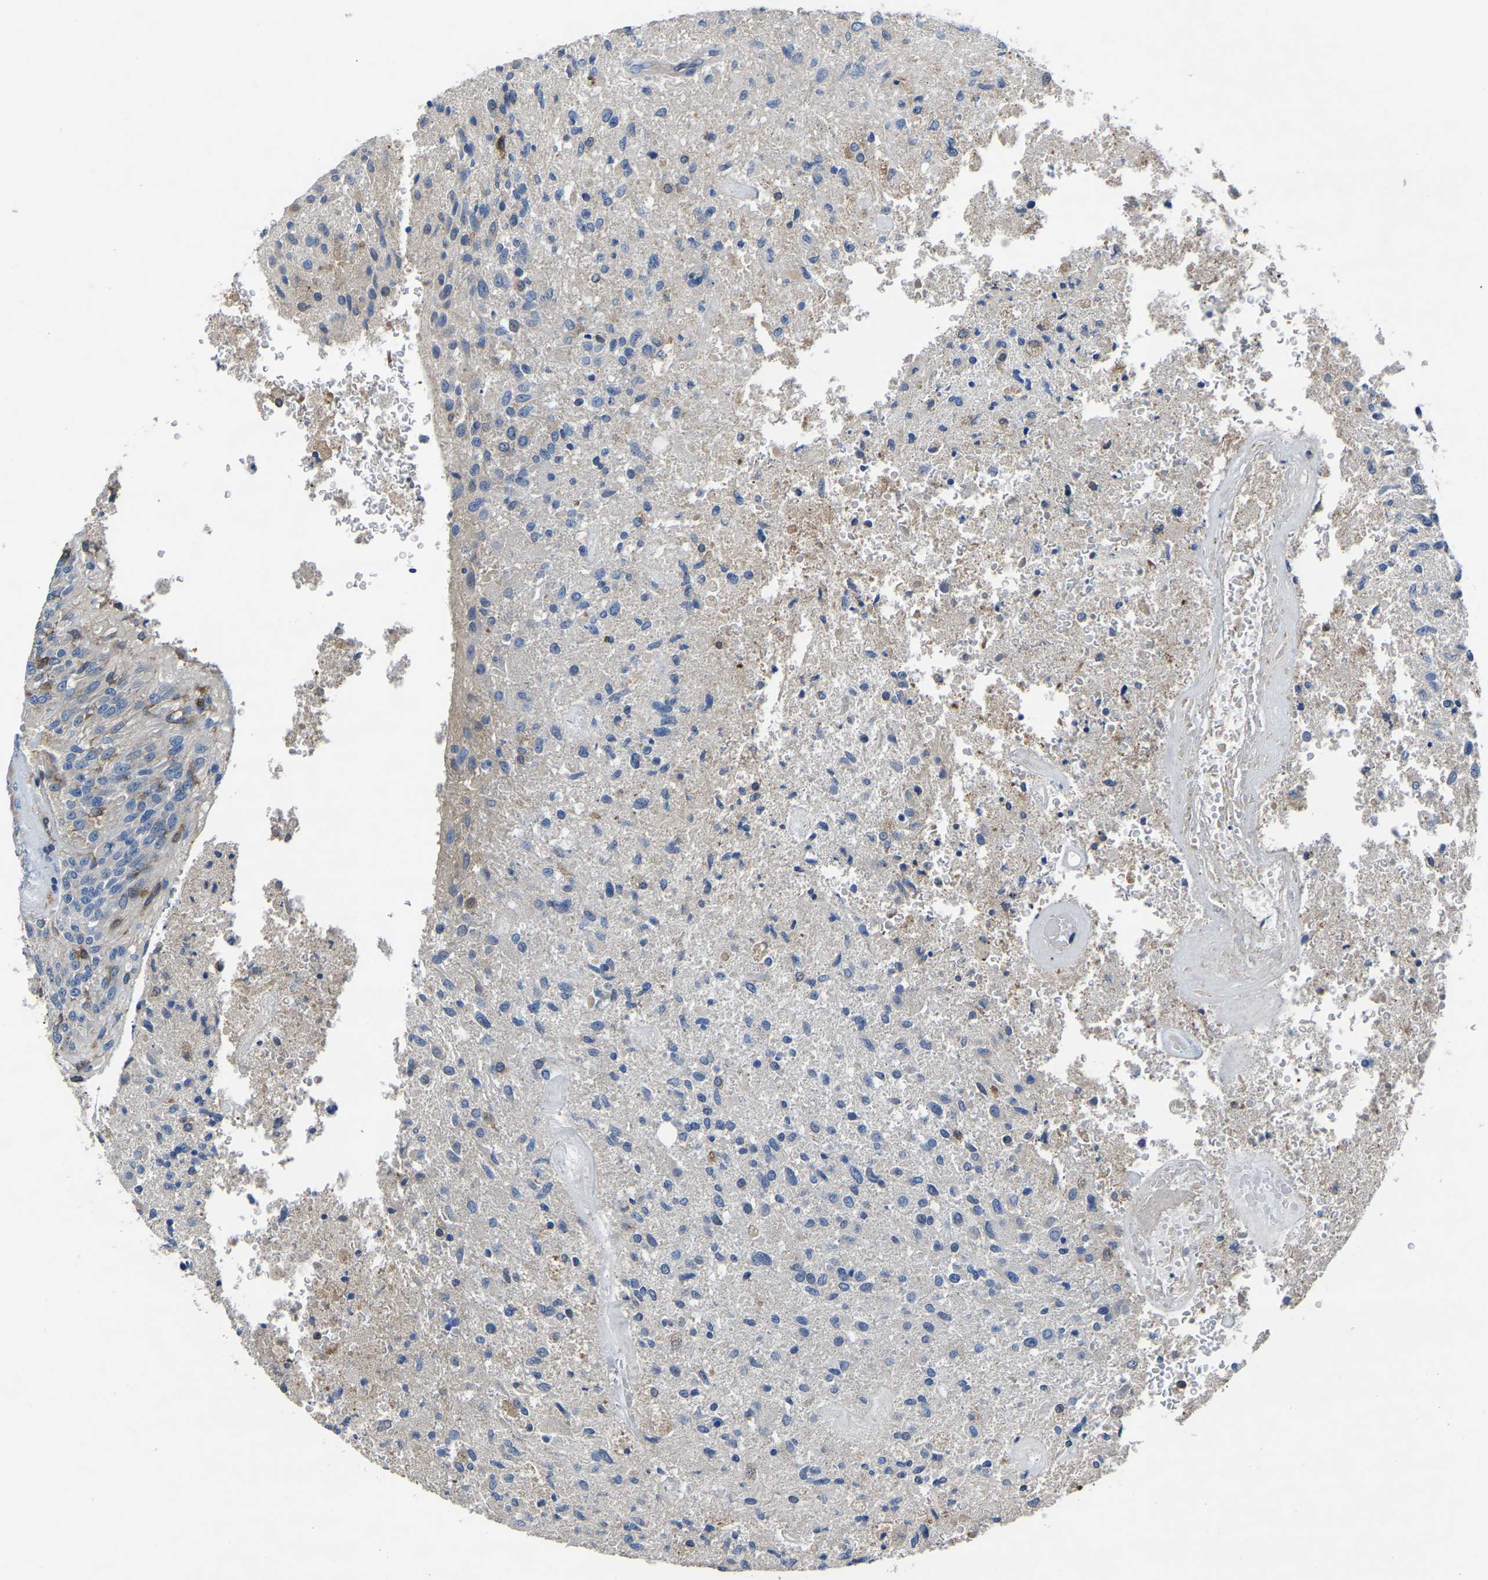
{"staining": {"intensity": "negative", "quantity": "none", "location": "none"}, "tissue": "glioma", "cell_type": "Tumor cells", "image_type": "cancer", "snomed": [{"axis": "morphology", "description": "Normal tissue, NOS"}, {"axis": "morphology", "description": "Glioma, malignant, High grade"}, {"axis": "topography", "description": "Cerebral cortex"}], "caption": "Glioma was stained to show a protein in brown. There is no significant staining in tumor cells. Brightfield microscopy of IHC stained with DAB (brown) and hematoxylin (blue), captured at high magnification.", "gene": "ATG2B", "patient": {"sex": "male", "age": 77}}